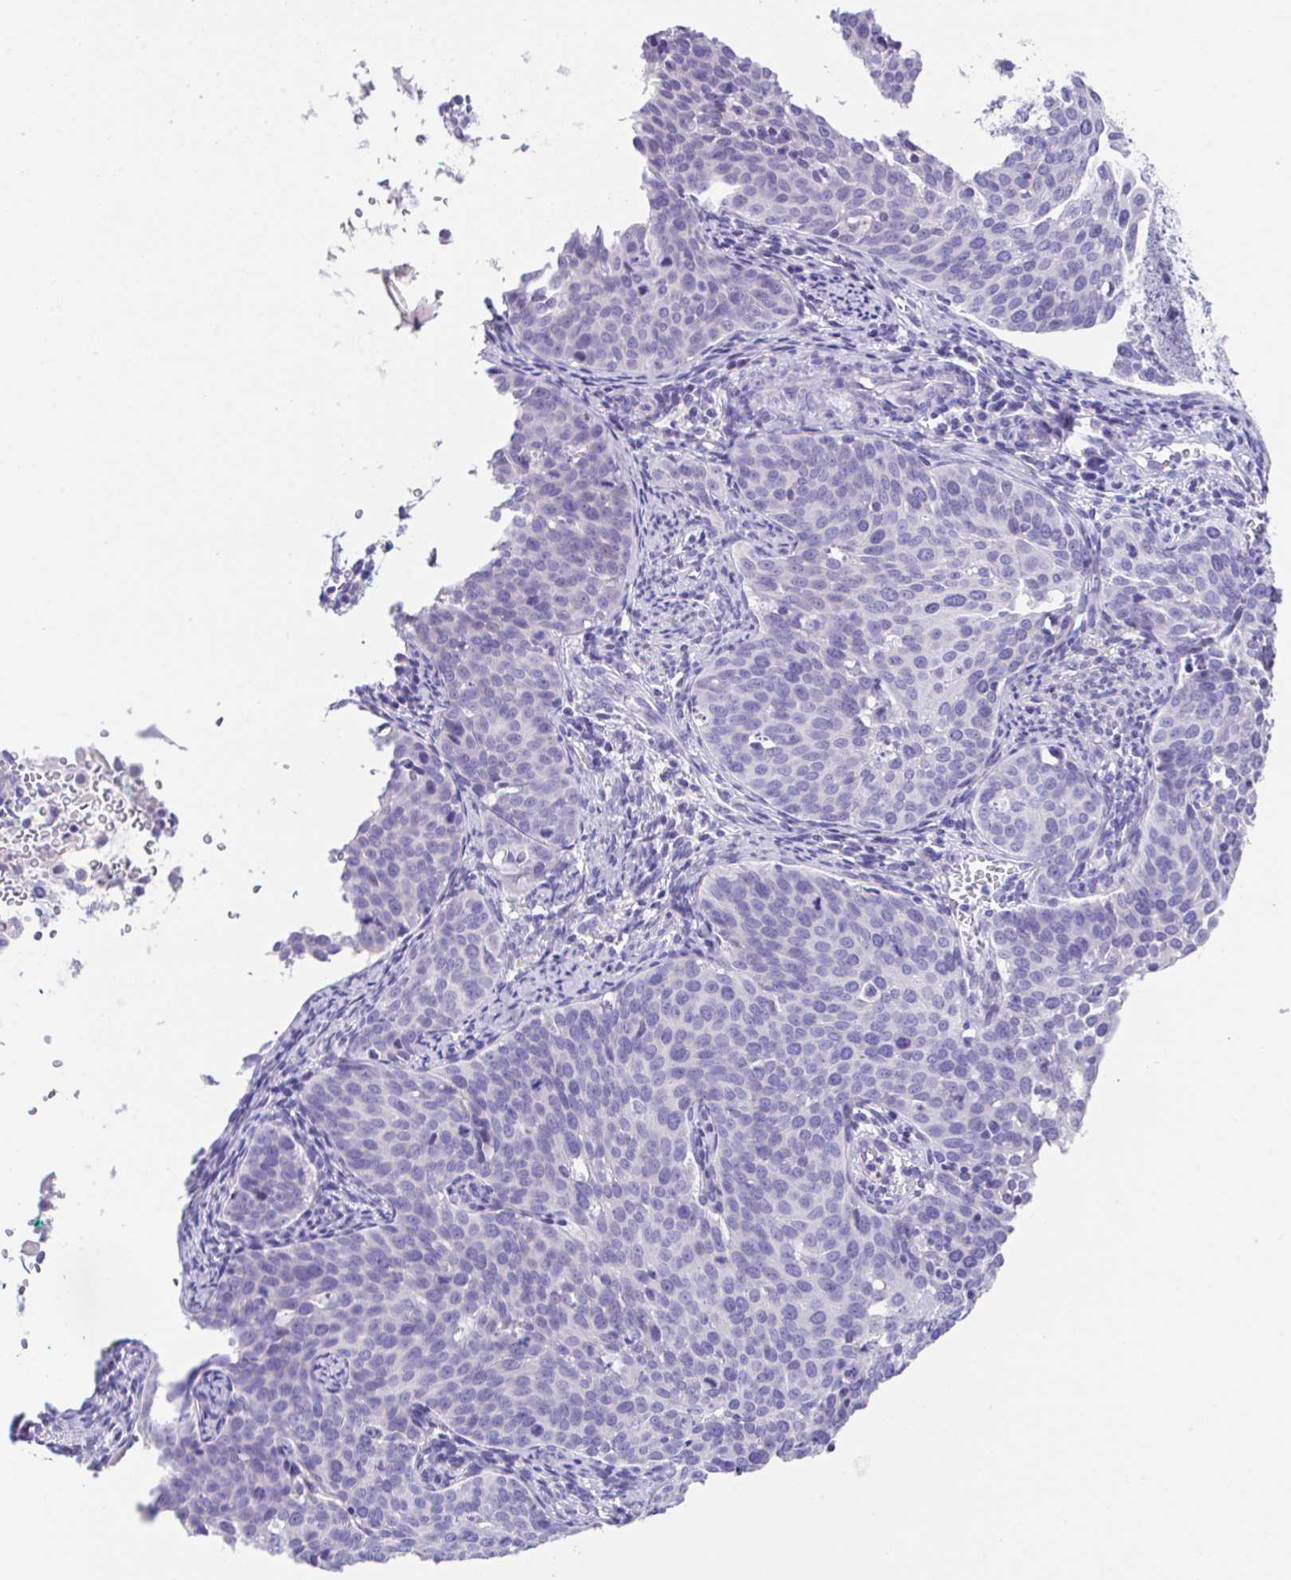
{"staining": {"intensity": "negative", "quantity": "none", "location": "none"}, "tissue": "cervical cancer", "cell_type": "Tumor cells", "image_type": "cancer", "snomed": [{"axis": "morphology", "description": "Squamous cell carcinoma, NOS"}, {"axis": "topography", "description": "Cervix"}], "caption": "Protein analysis of squamous cell carcinoma (cervical) demonstrates no significant staining in tumor cells.", "gene": "SLC16A6", "patient": {"sex": "female", "age": 44}}